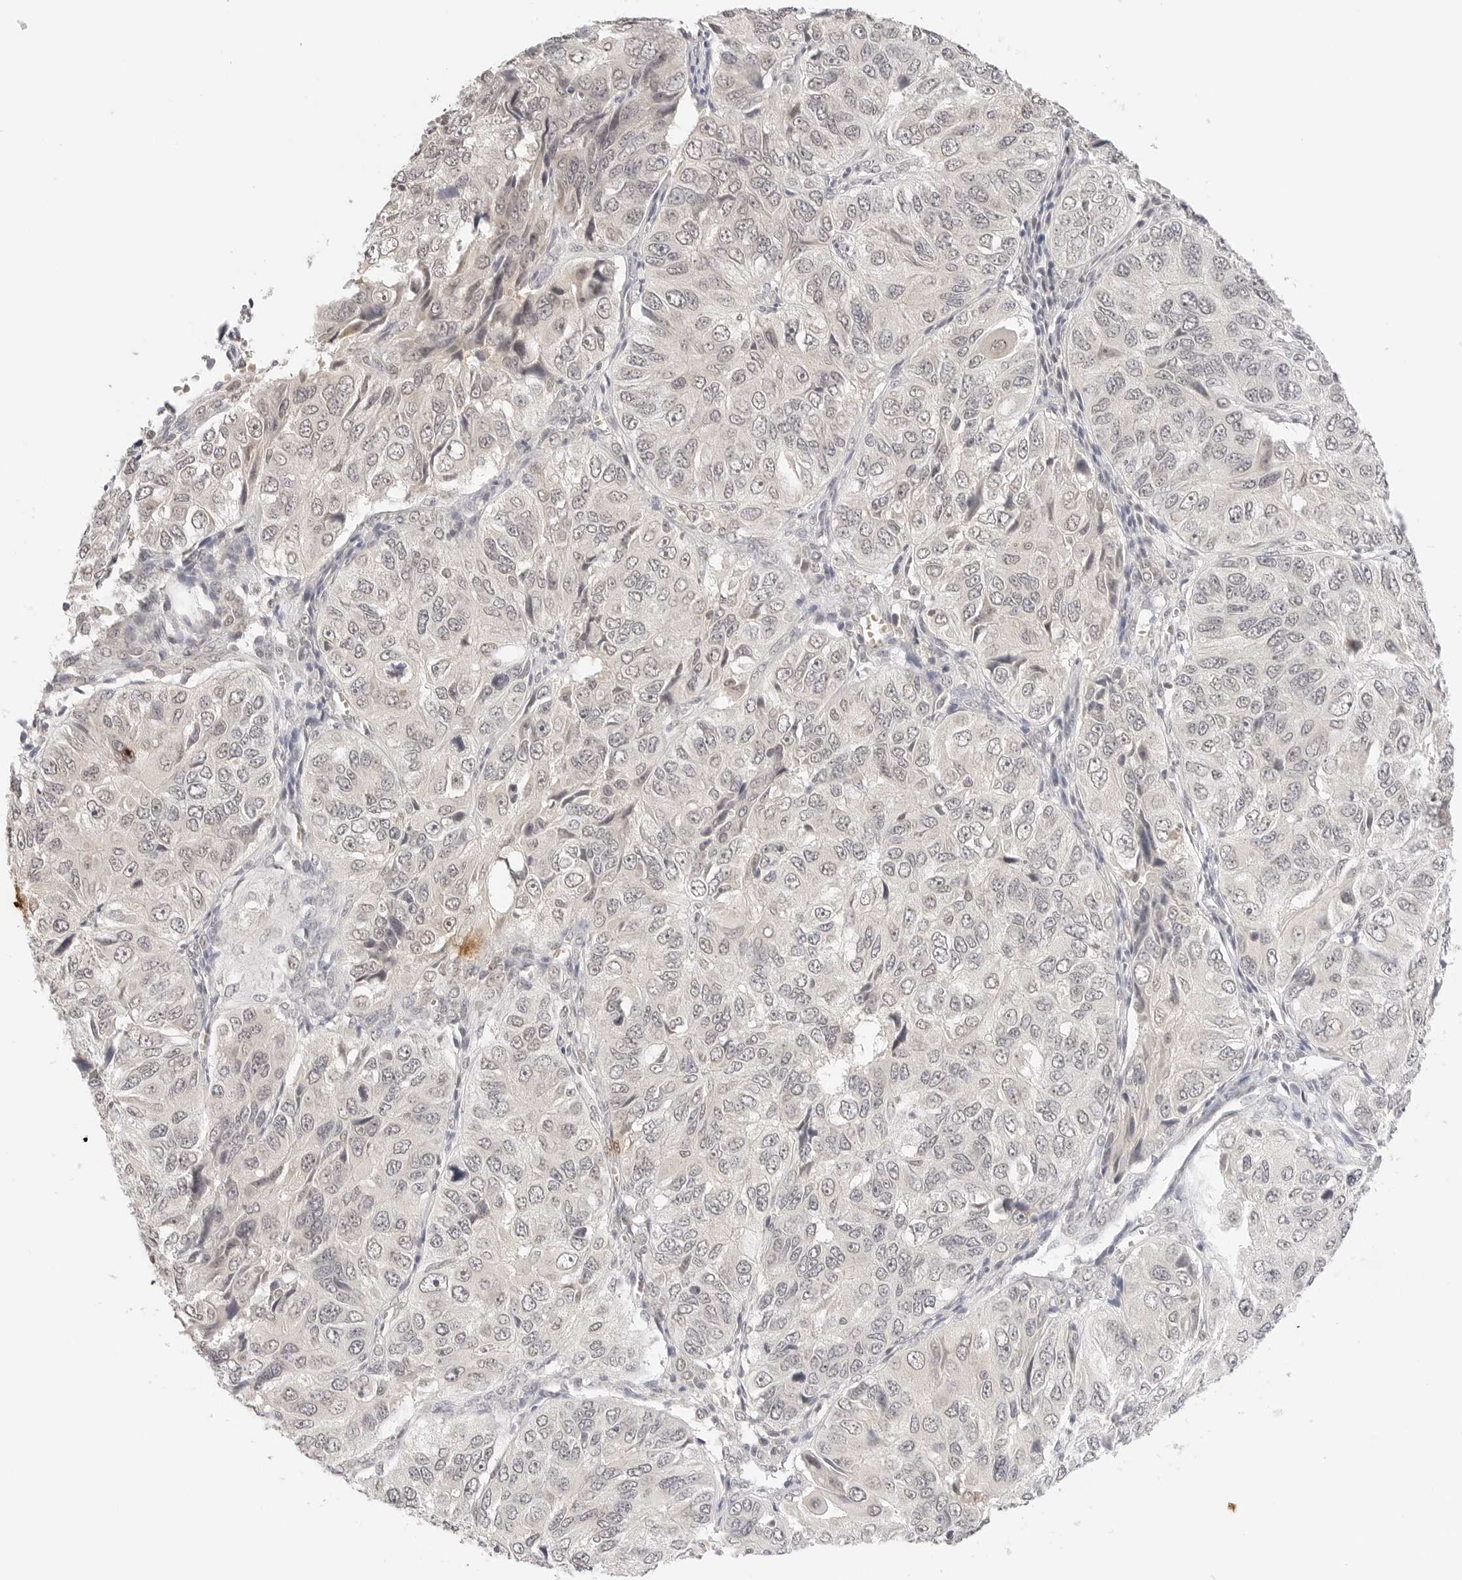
{"staining": {"intensity": "negative", "quantity": "none", "location": "none"}, "tissue": "ovarian cancer", "cell_type": "Tumor cells", "image_type": "cancer", "snomed": [{"axis": "morphology", "description": "Carcinoma, endometroid"}, {"axis": "topography", "description": "Ovary"}], "caption": "Immunohistochemistry of human ovarian endometroid carcinoma demonstrates no staining in tumor cells.", "gene": "GPR34", "patient": {"sex": "female", "age": 51}}